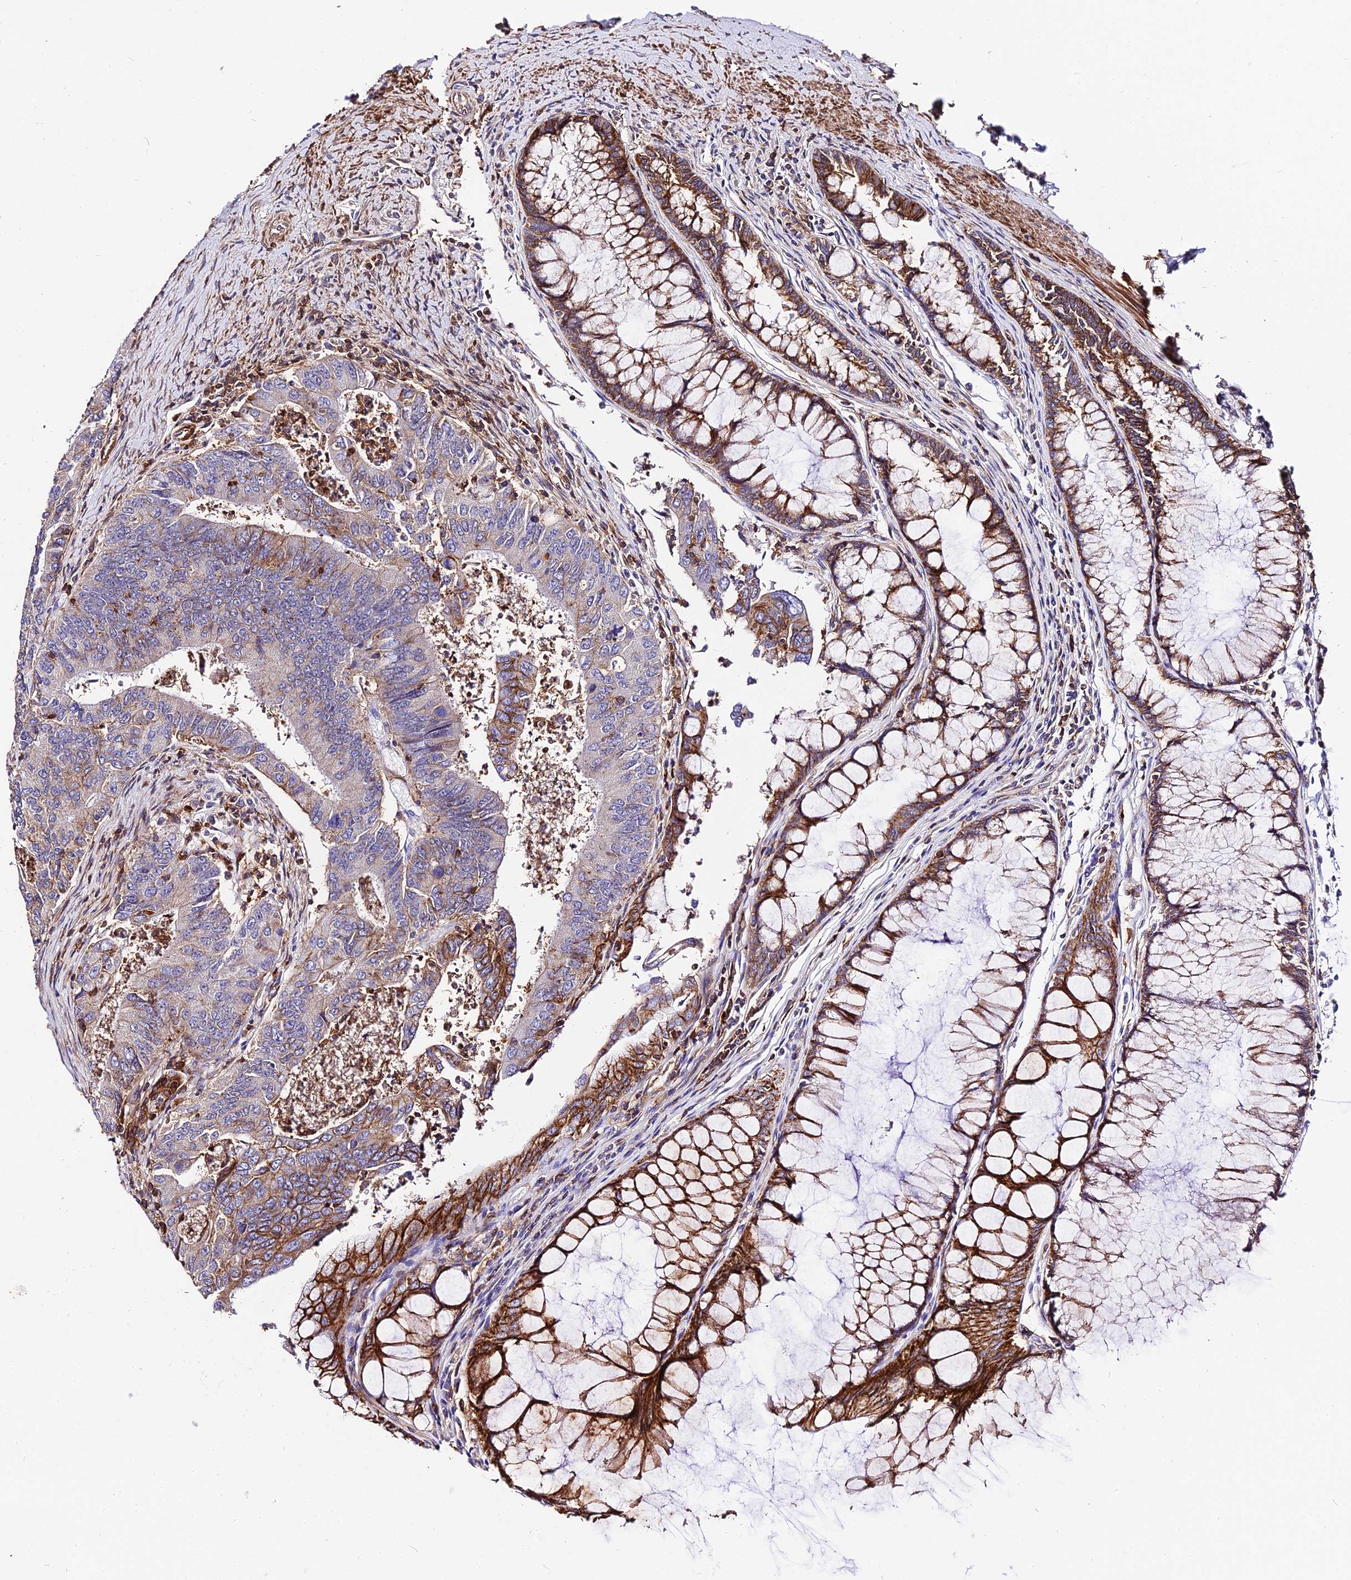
{"staining": {"intensity": "moderate", "quantity": "<25%", "location": "cytoplasmic/membranous"}, "tissue": "colorectal cancer", "cell_type": "Tumor cells", "image_type": "cancer", "snomed": [{"axis": "morphology", "description": "Adenocarcinoma, NOS"}, {"axis": "topography", "description": "Colon"}], "caption": "This photomicrograph demonstrates colorectal cancer stained with immunohistochemistry (IHC) to label a protein in brown. The cytoplasmic/membranous of tumor cells show moderate positivity for the protein. Nuclei are counter-stained blue.", "gene": "CSRP1", "patient": {"sex": "female", "age": 67}}